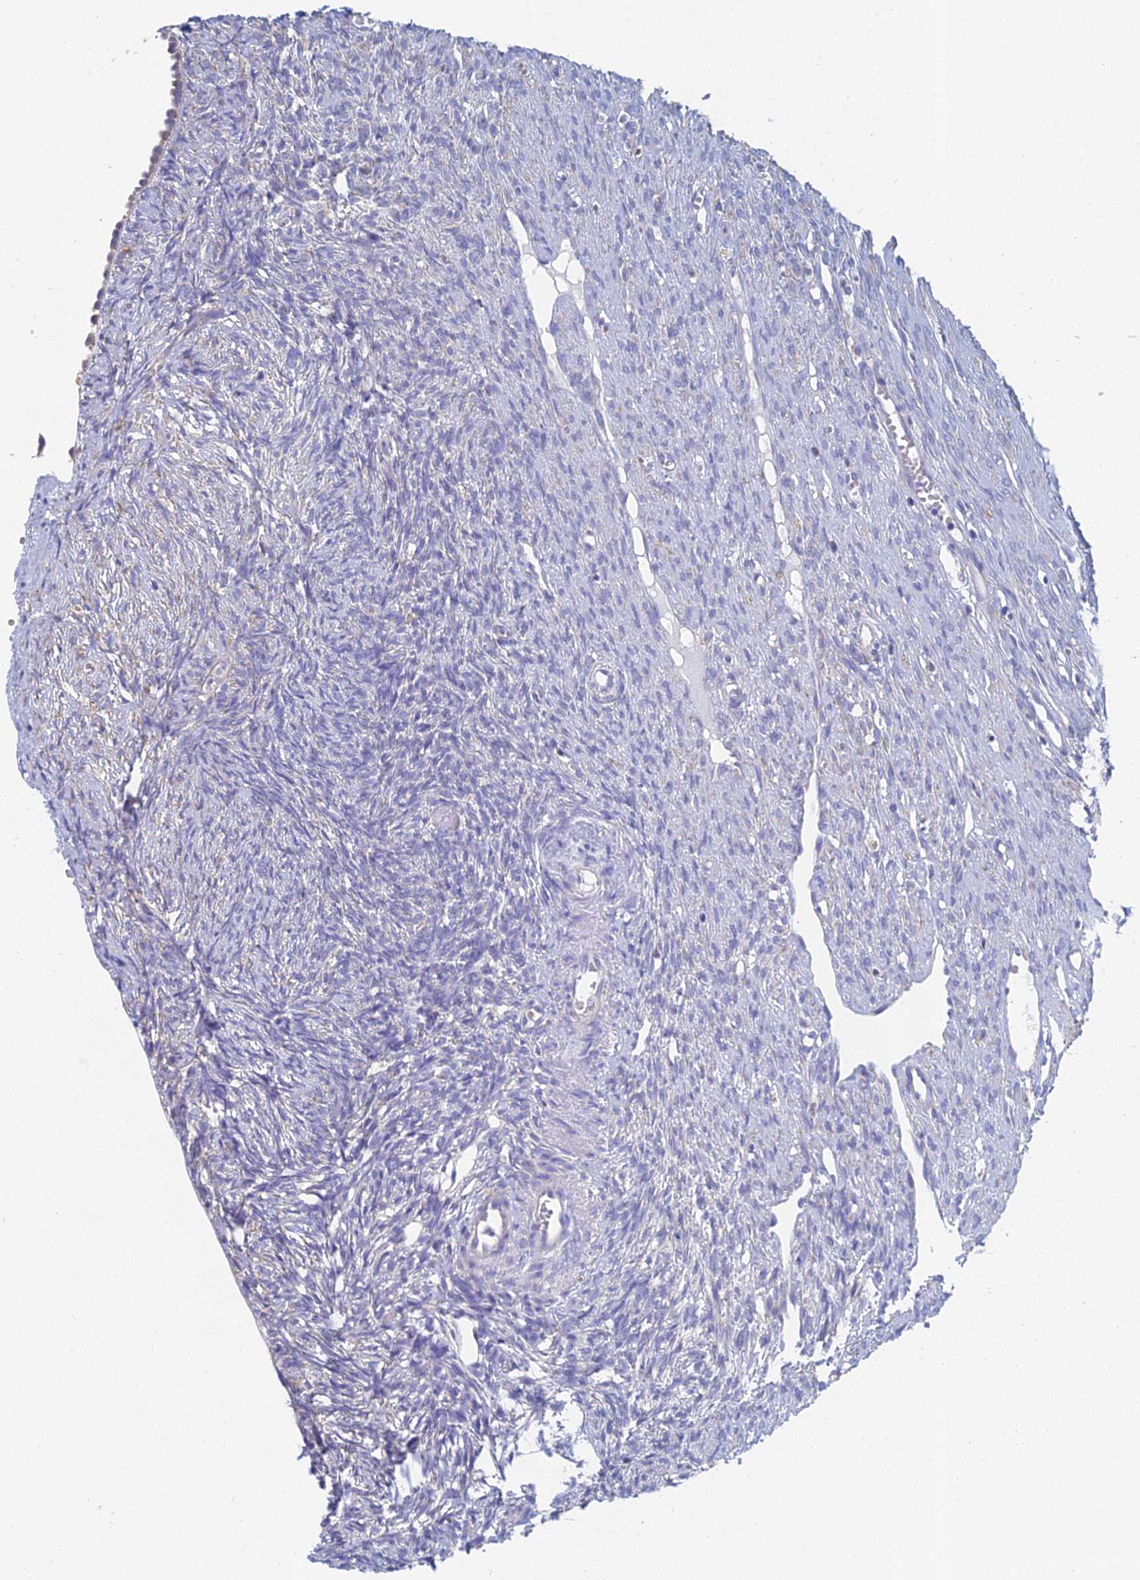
{"staining": {"intensity": "negative", "quantity": "none", "location": "none"}, "tissue": "ovary", "cell_type": "Ovarian stroma cells", "image_type": "normal", "snomed": [{"axis": "morphology", "description": "Normal tissue, NOS"}, {"axis": "topography", "description": "Ovary"}], "caption": "Immunohistochemical staining of benign ovary demonstrates no significant positivity in ovarian stroma cells.", "gene": "CRACR2B", "patient": {"sex": "female", "age": 51}}